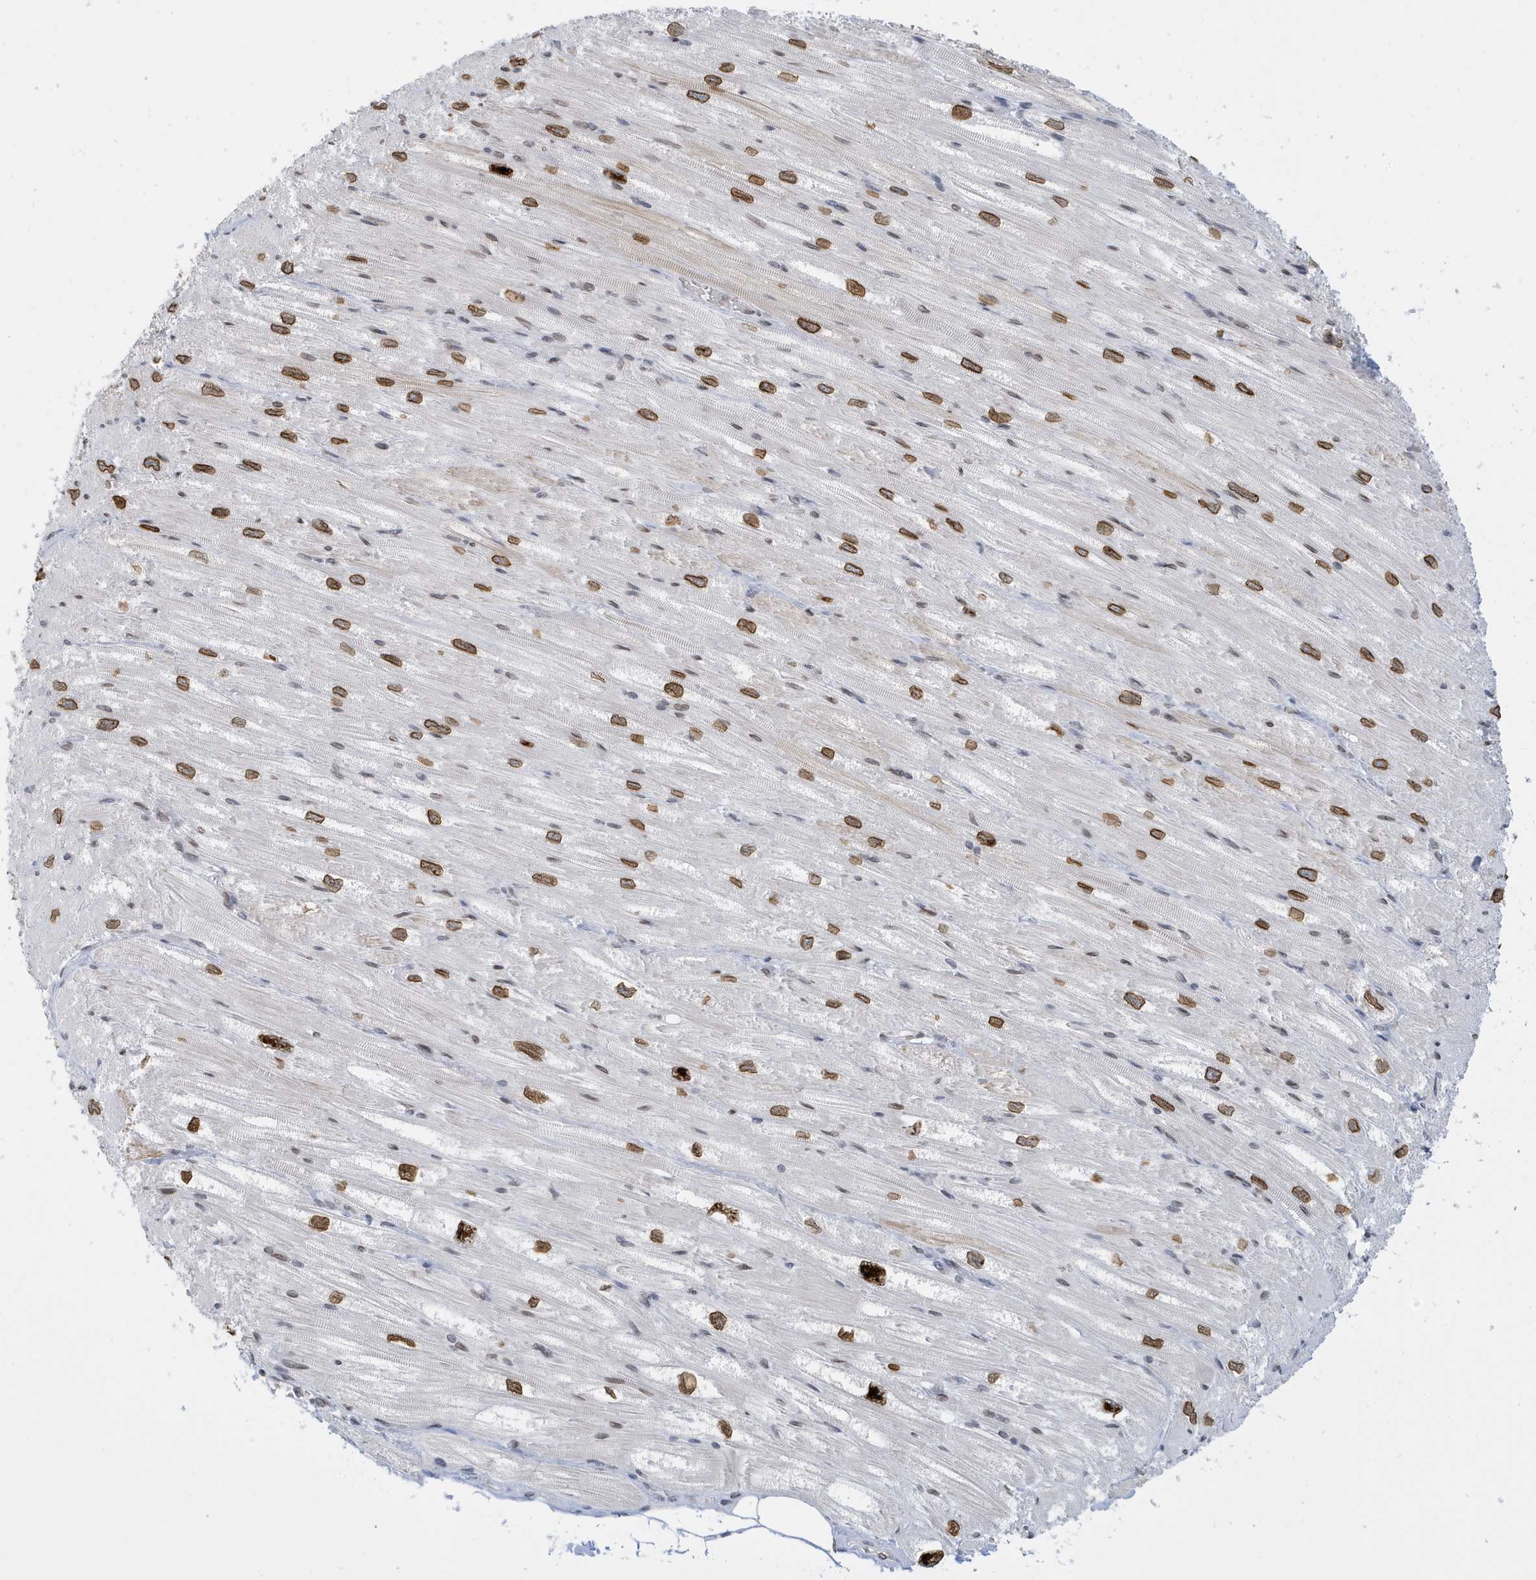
{"staining": {"intensity": "moderate", "quantity": "25%-75%", "location": "cytoplasmic/membranous,nuclear"}, "tissue": "heart muscle", "cell_type": "Cardiomyocytes", "image_type": "normal", "snomed": [{"axis": "morphology", "description": "Normal tissue, NOS"}, {"axis": "topography", "description": "Heart"}], "caption": "Moderate cytoplasmic/membranous,nuclear expression is seen in approximately 25%-75% of cardiomyocytes in unremarkable heart muscle. (DAB IHC with brightfield microscopy, high magnification).", "gene": "PCYT1A", "patient": {"sex": "male", "age": 50}}